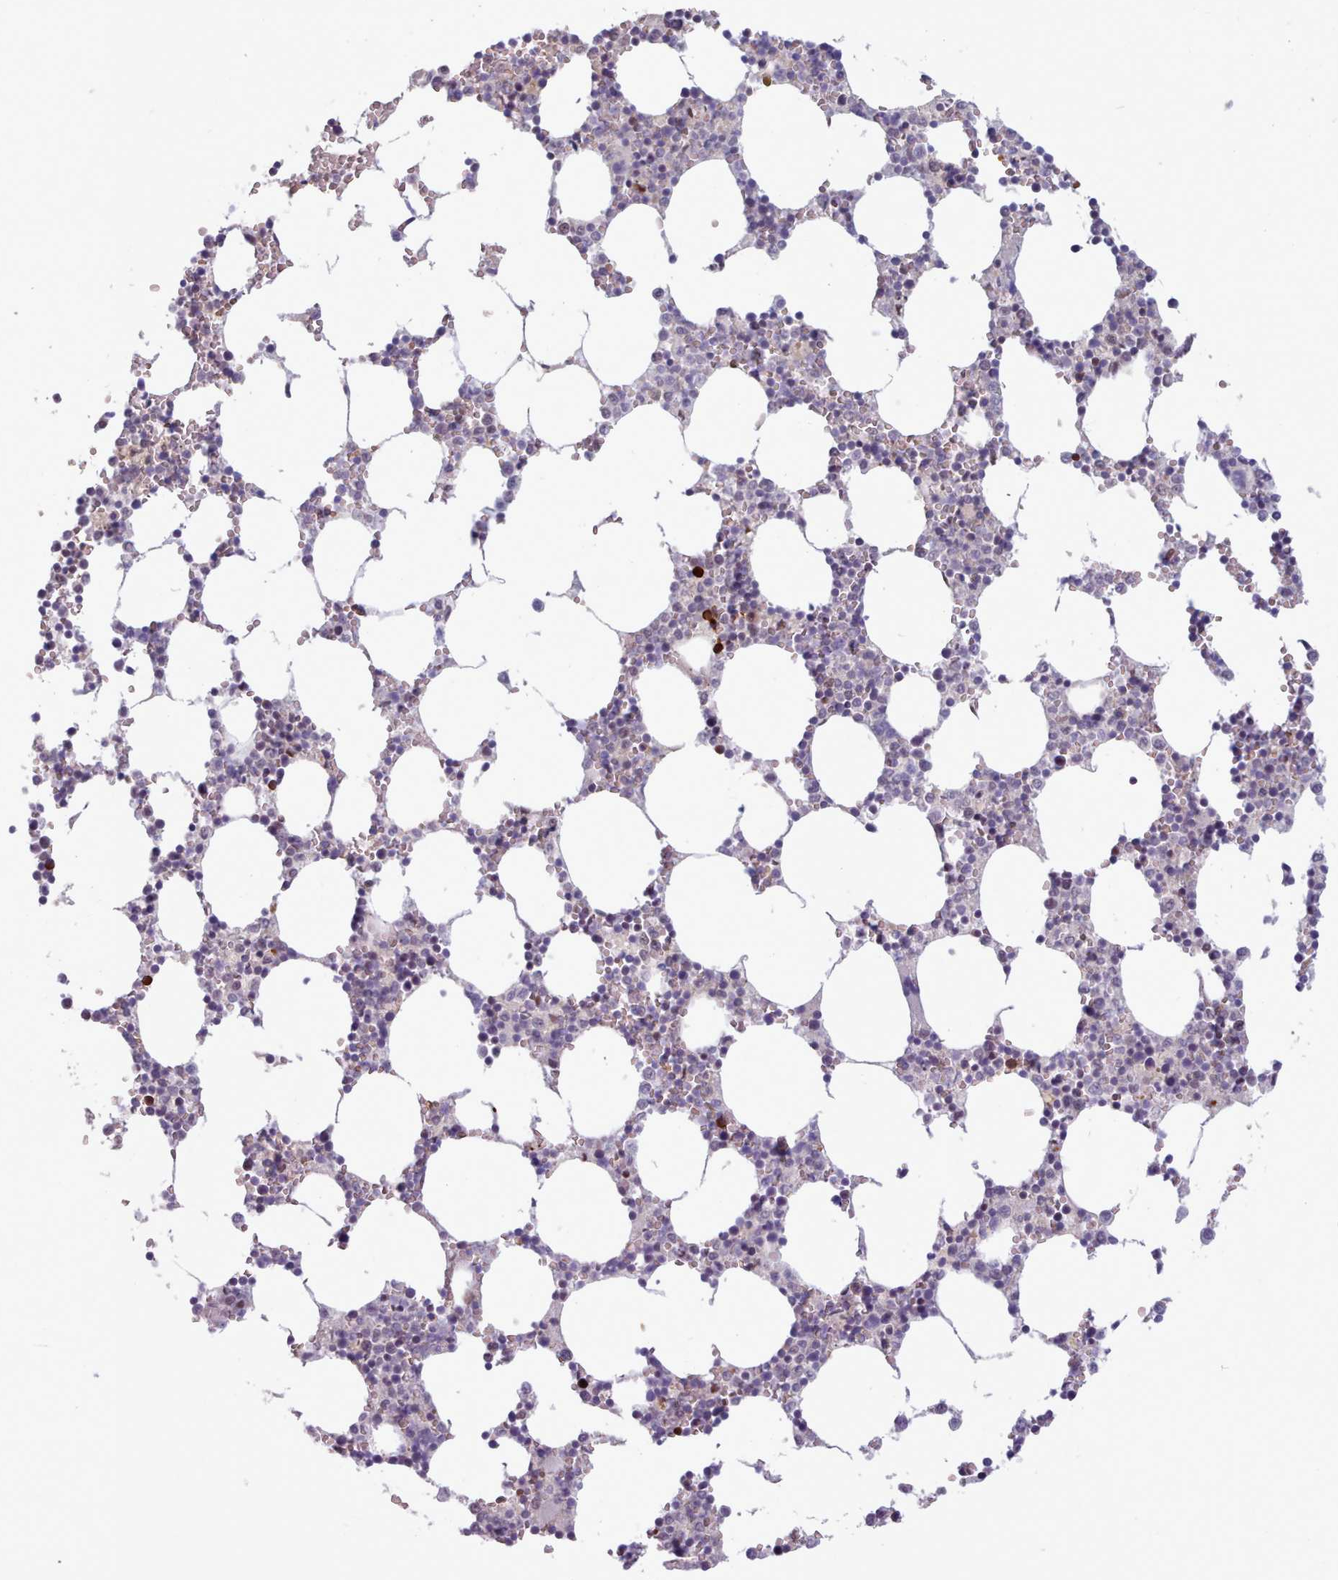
{"staining": {"intensity": "moderate", "quantity": "<25%", "location": "cytoplasmic/membranous"}, "tissue": "bone marrow", "cell_type": "Hematopoietic cells", "image_type": "normal", "snomed": [{"axis": "morphology", "description": "Normal tissue, NOS"}, {"axis": "topography", "description": "Bone marrow"}], "caption": "Immunohistochemical staining of benign bone marrow exhibits low levels of moderate cytoplasmic/membranous staining in about <25% of hematopoietic cells.", "gene": "KBTBD6", "patient": {"sex": "female", "age": 64}}